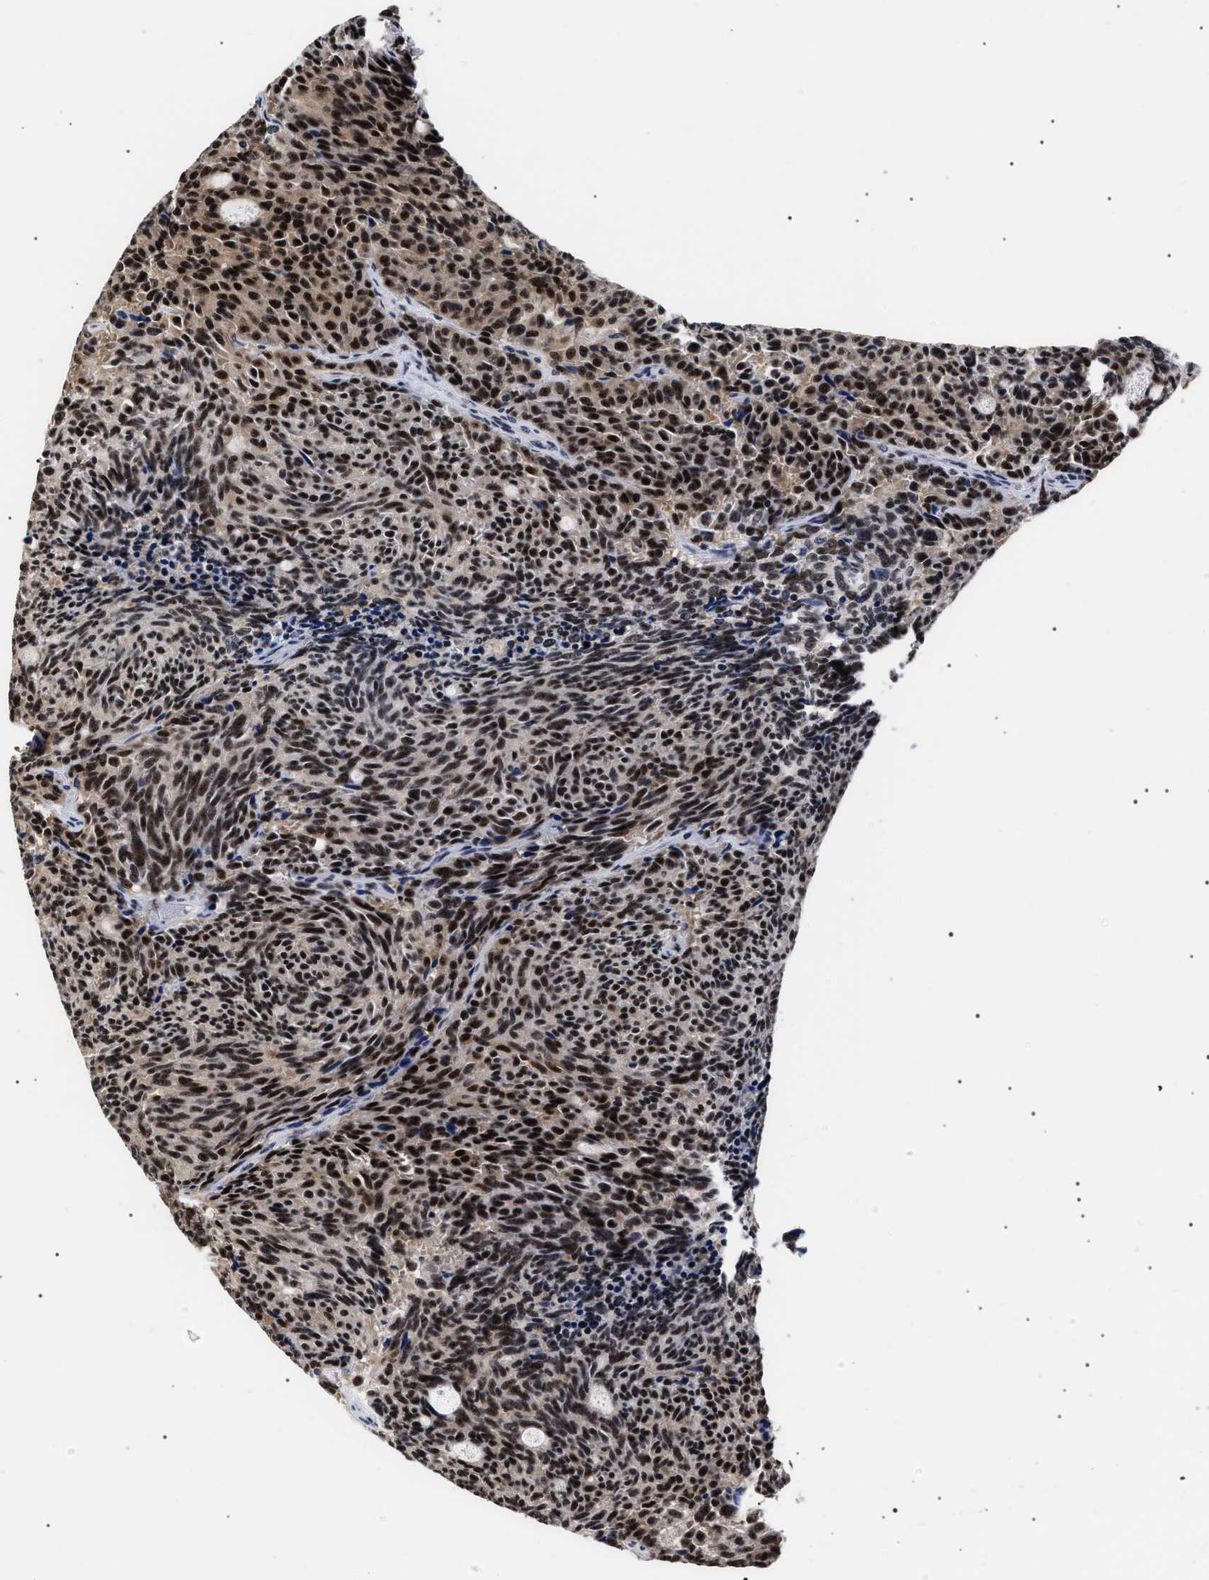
{"staining": {"intensity": "moderate", "quantity": ">75%", "location": "cytoplasmic/membranous,nuclear"}, "tissue": "carcinoid", "cell_type": "Tumor cells", "image_type": "cancer", "snomed": [{"axis": "morphology", "description": "Carcinoid, malignant, NOS"}, {"axis": "topography", "description": "Pancreas"}], "caption": "Immunohistochemistry image of neoplastic tissue: human malignant carcinoid stained using immunohistochemistry (IHC) shows medium levels of moderate protein expression localized specifically in the cytoplasmic/membranous and nuclear of tumor cells, appearing as a cytoplasmic/membranous and nuclear brown color.", "gene": "CAAP1", "patient": {"sex": "female", "age": 54}}